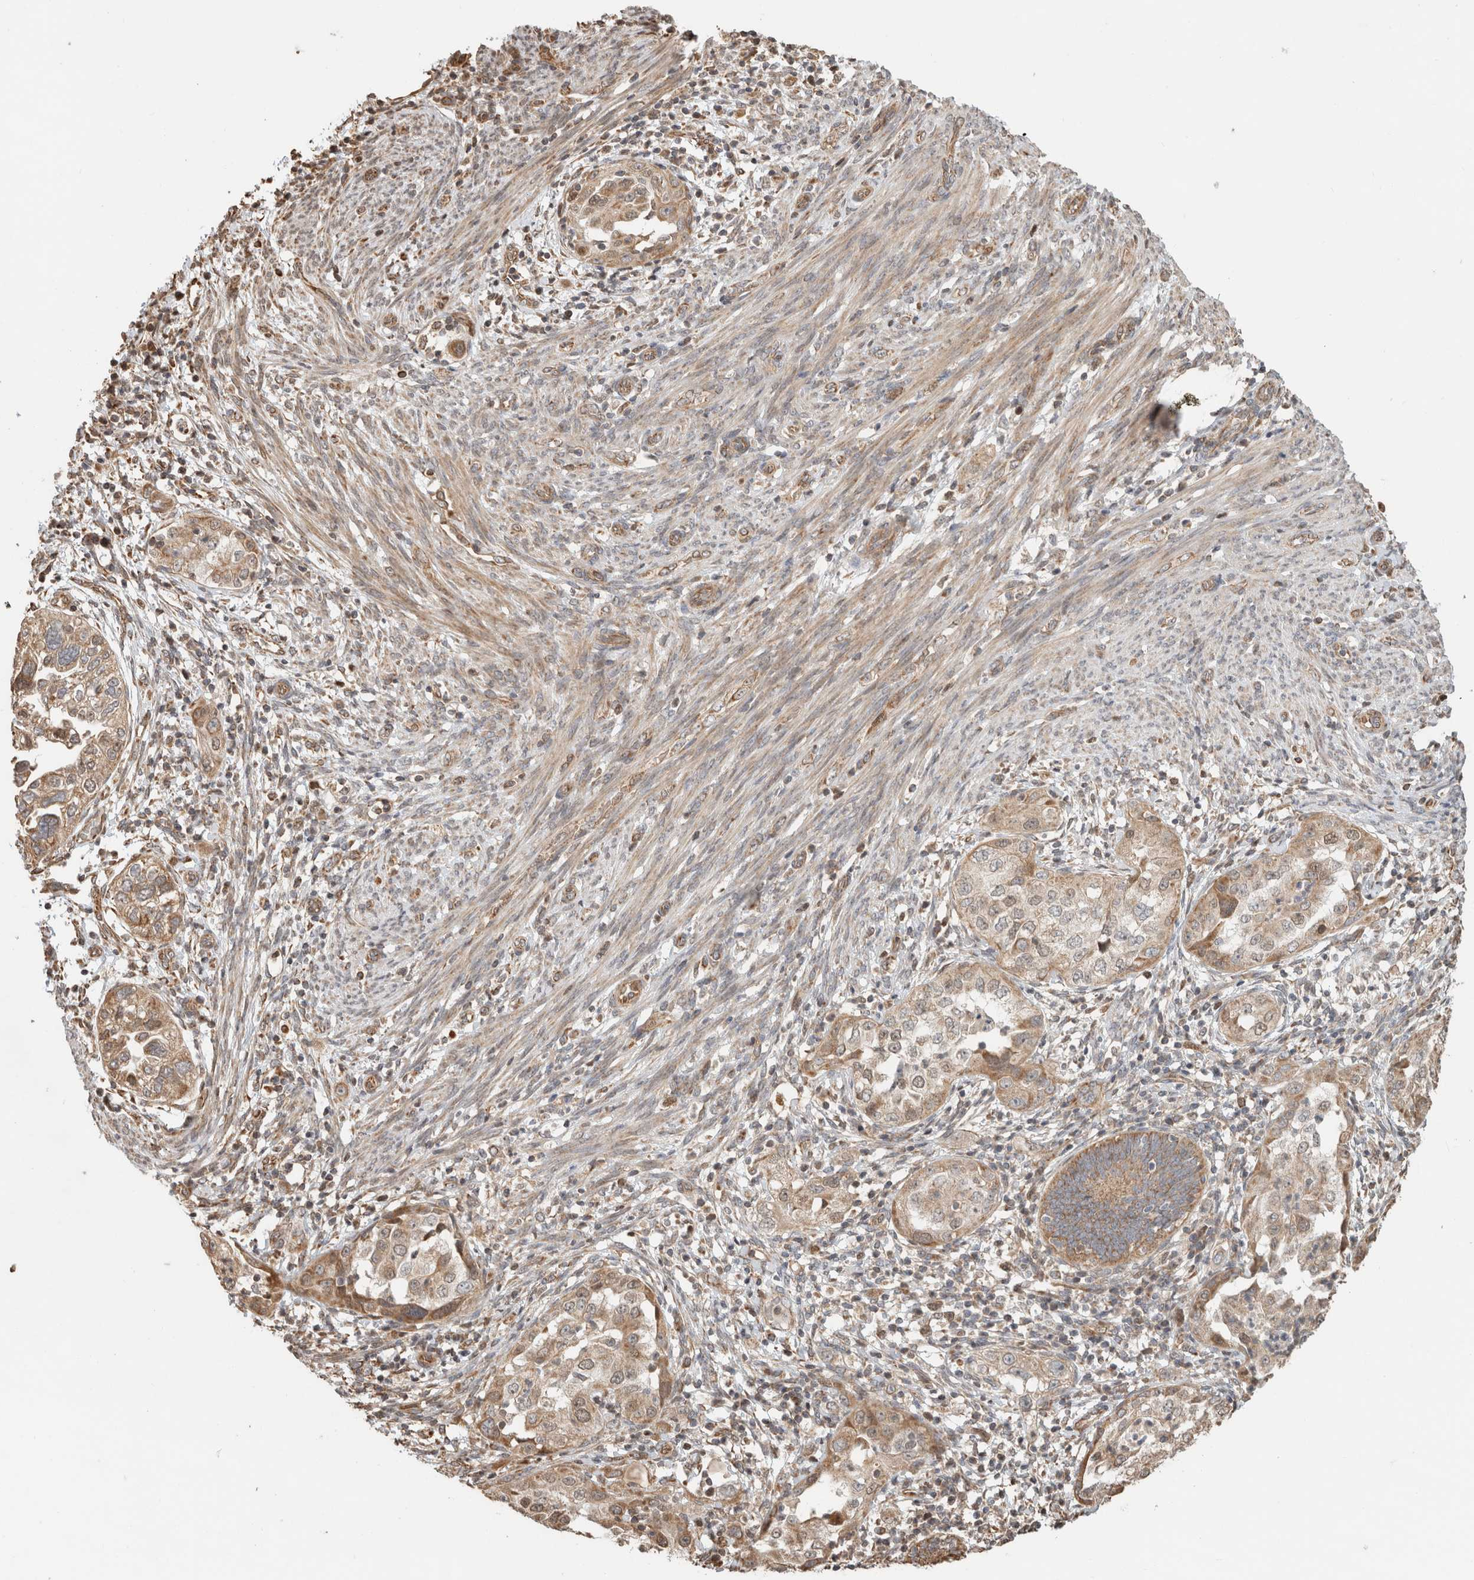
{"staining": {"intensity": "weak", "quantity": ">75%", "location": "cytoplasmic/membranous"}, "tissue": "endometrial cancer", "cell_type": "Tumor cells", "image_type": "cancer", "snomed": [{"axis": "morphology", "description": "Adenocarcinoma, NOS"}, {"axis": "topography", "description": "Endometrium"}], "caption": "Adenocarcinoma (endometrial) was stained to show a protein in brown. There is low levels of weak cytoplasmic/membranous positivity in approximately >75% of tumor cells. The protein is stained brown, and the nuclei are stained in blue (DAB IHC with brightfield microscopy, high magnification).", "gene": "GINS4", "patient": {"sex": "female", "age": 85}}